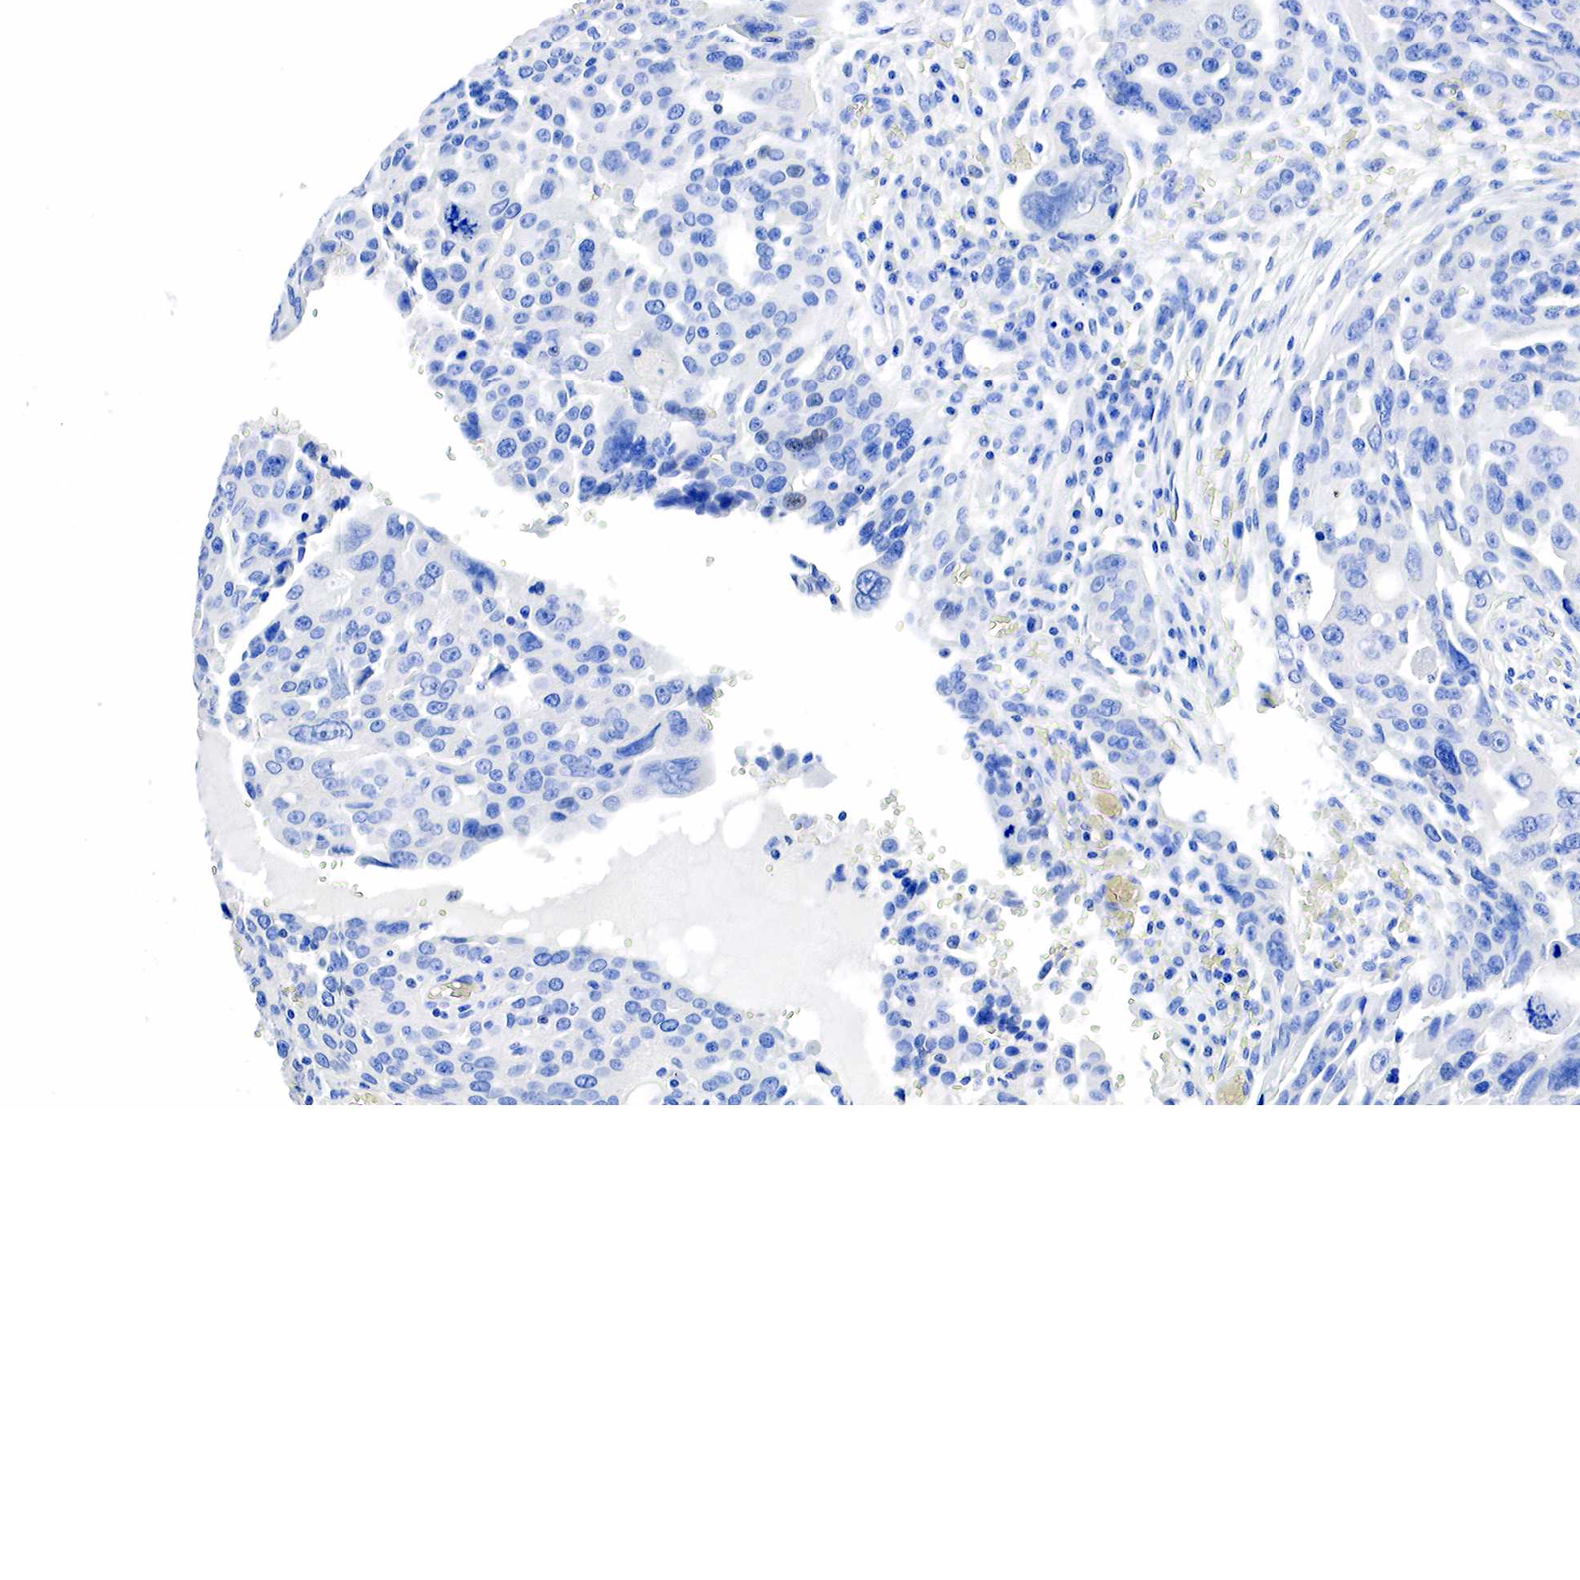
{"staining": {"intensity": "negative", "quantity": "none", "location": "none"}, "tissue": "ovarian cancer", "cell_type": "Tumor cells", "image_type": "cancer", "snomed": [{"axis": "morphology", "description": "Carcinoma, endometroid"}, {"axis": "topography", "description": "Ovary"}], "caption": "Immunohistochemical staining of human ovarian endometroid carcinoma displays no significant staining in tumor cells. (DAB IHC, high magnification).", "gene": "SST", "patient": {"sex": "female", "age": 75}}